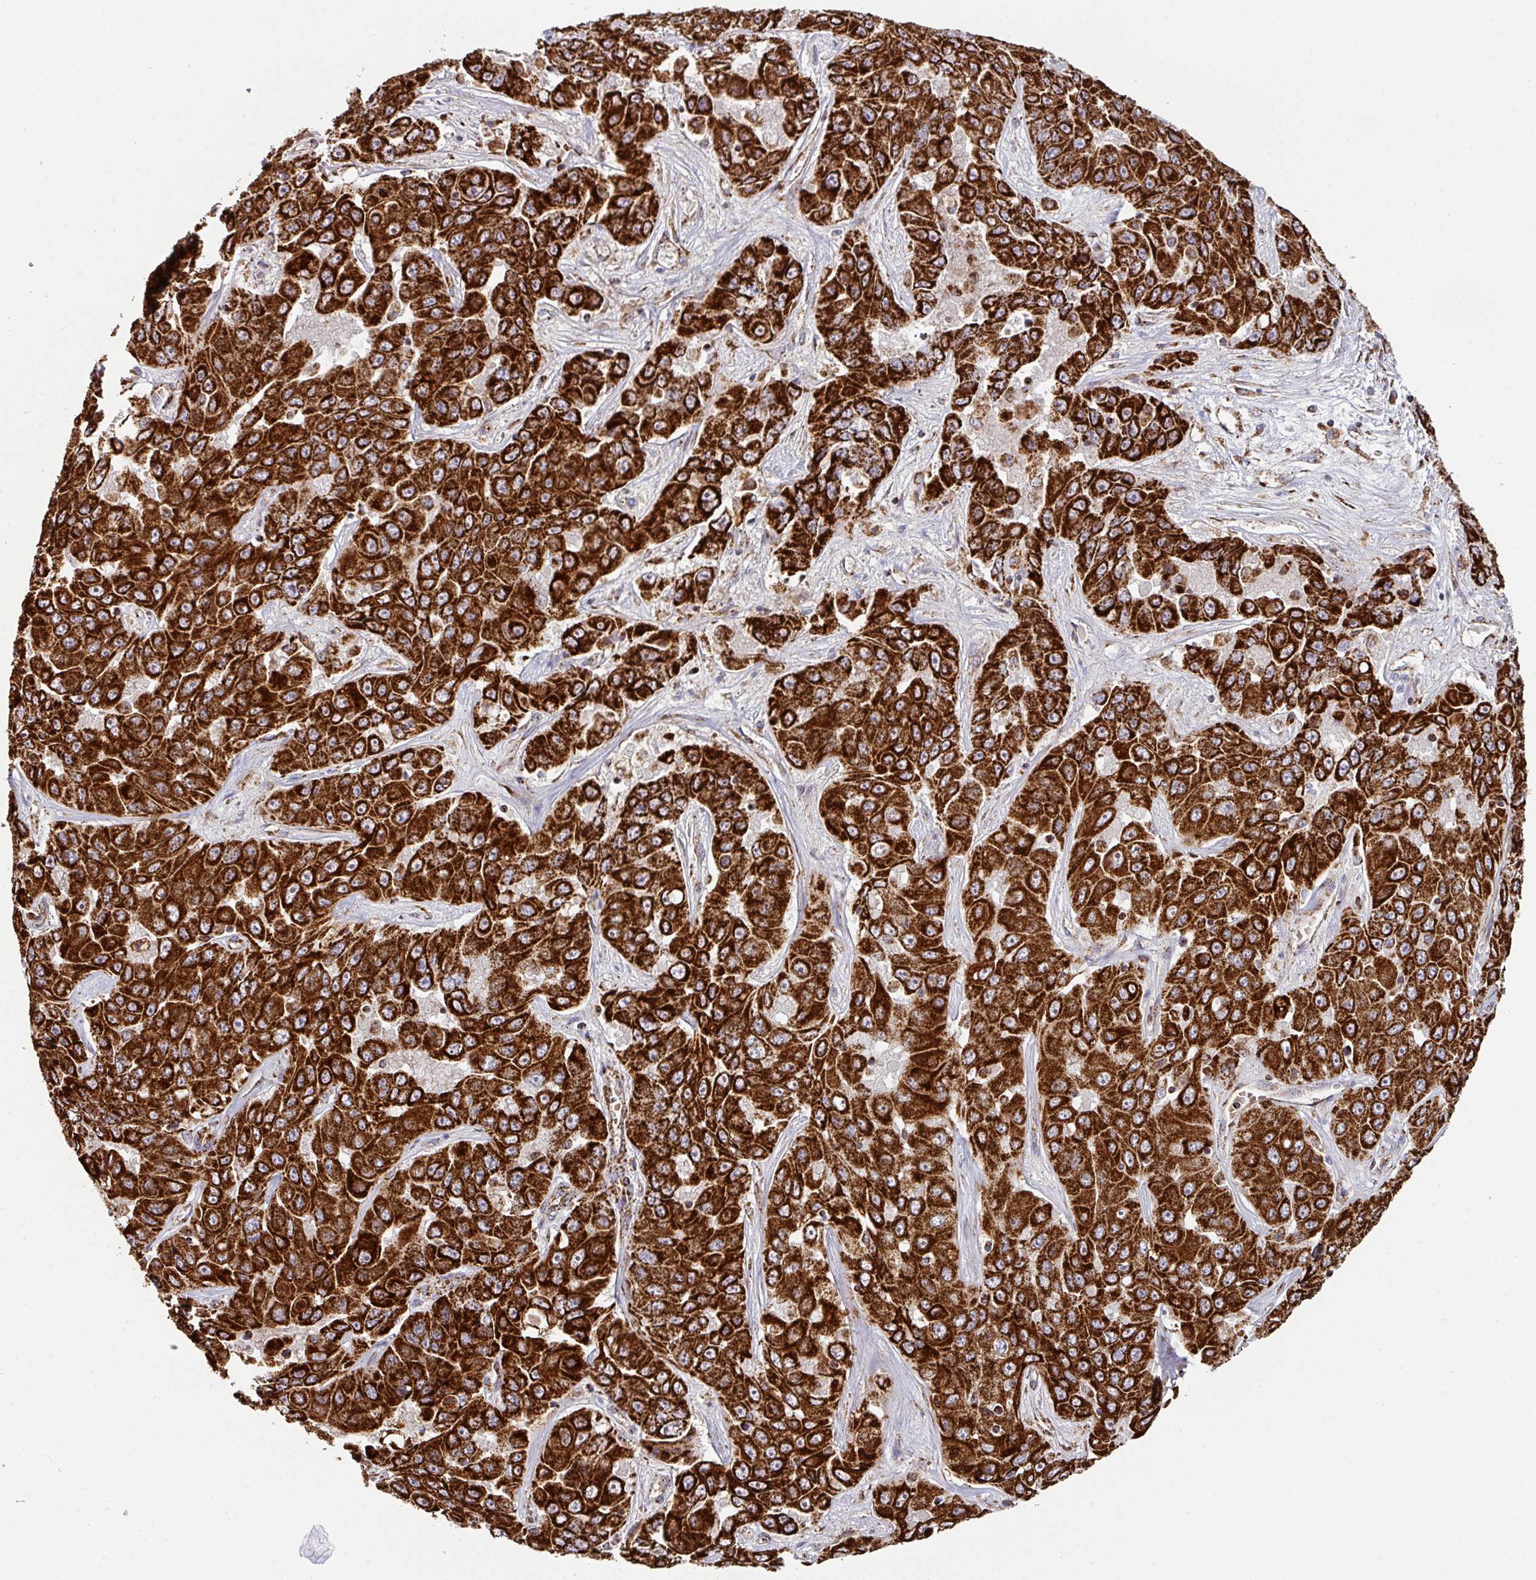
{"staining": {"intensity": "strong", "quantity": ">75%", "location": "cytoplasmic/membranous"}, "tissue": "liver cancer", "cell_type": "Tumor cells", "image_type": "cancer", "snomed": [{"axis": "morphology", "description": "Cholangiocarcinoma"}, {"axis": "topography", "description": "Liver"}], "caption": "Immunohistochemistry histopathology image of neoplastic tissue: human liver cancer stained using immunohistochemistry exhibits high levels of strong protein expression localized specifically in the cytoplasmic/membranous of tumor cells, appearing as a cytoplasmic/membranous brown color.", "gene": "TRAP1", "patient": {"sex": "female", "age": 52}}